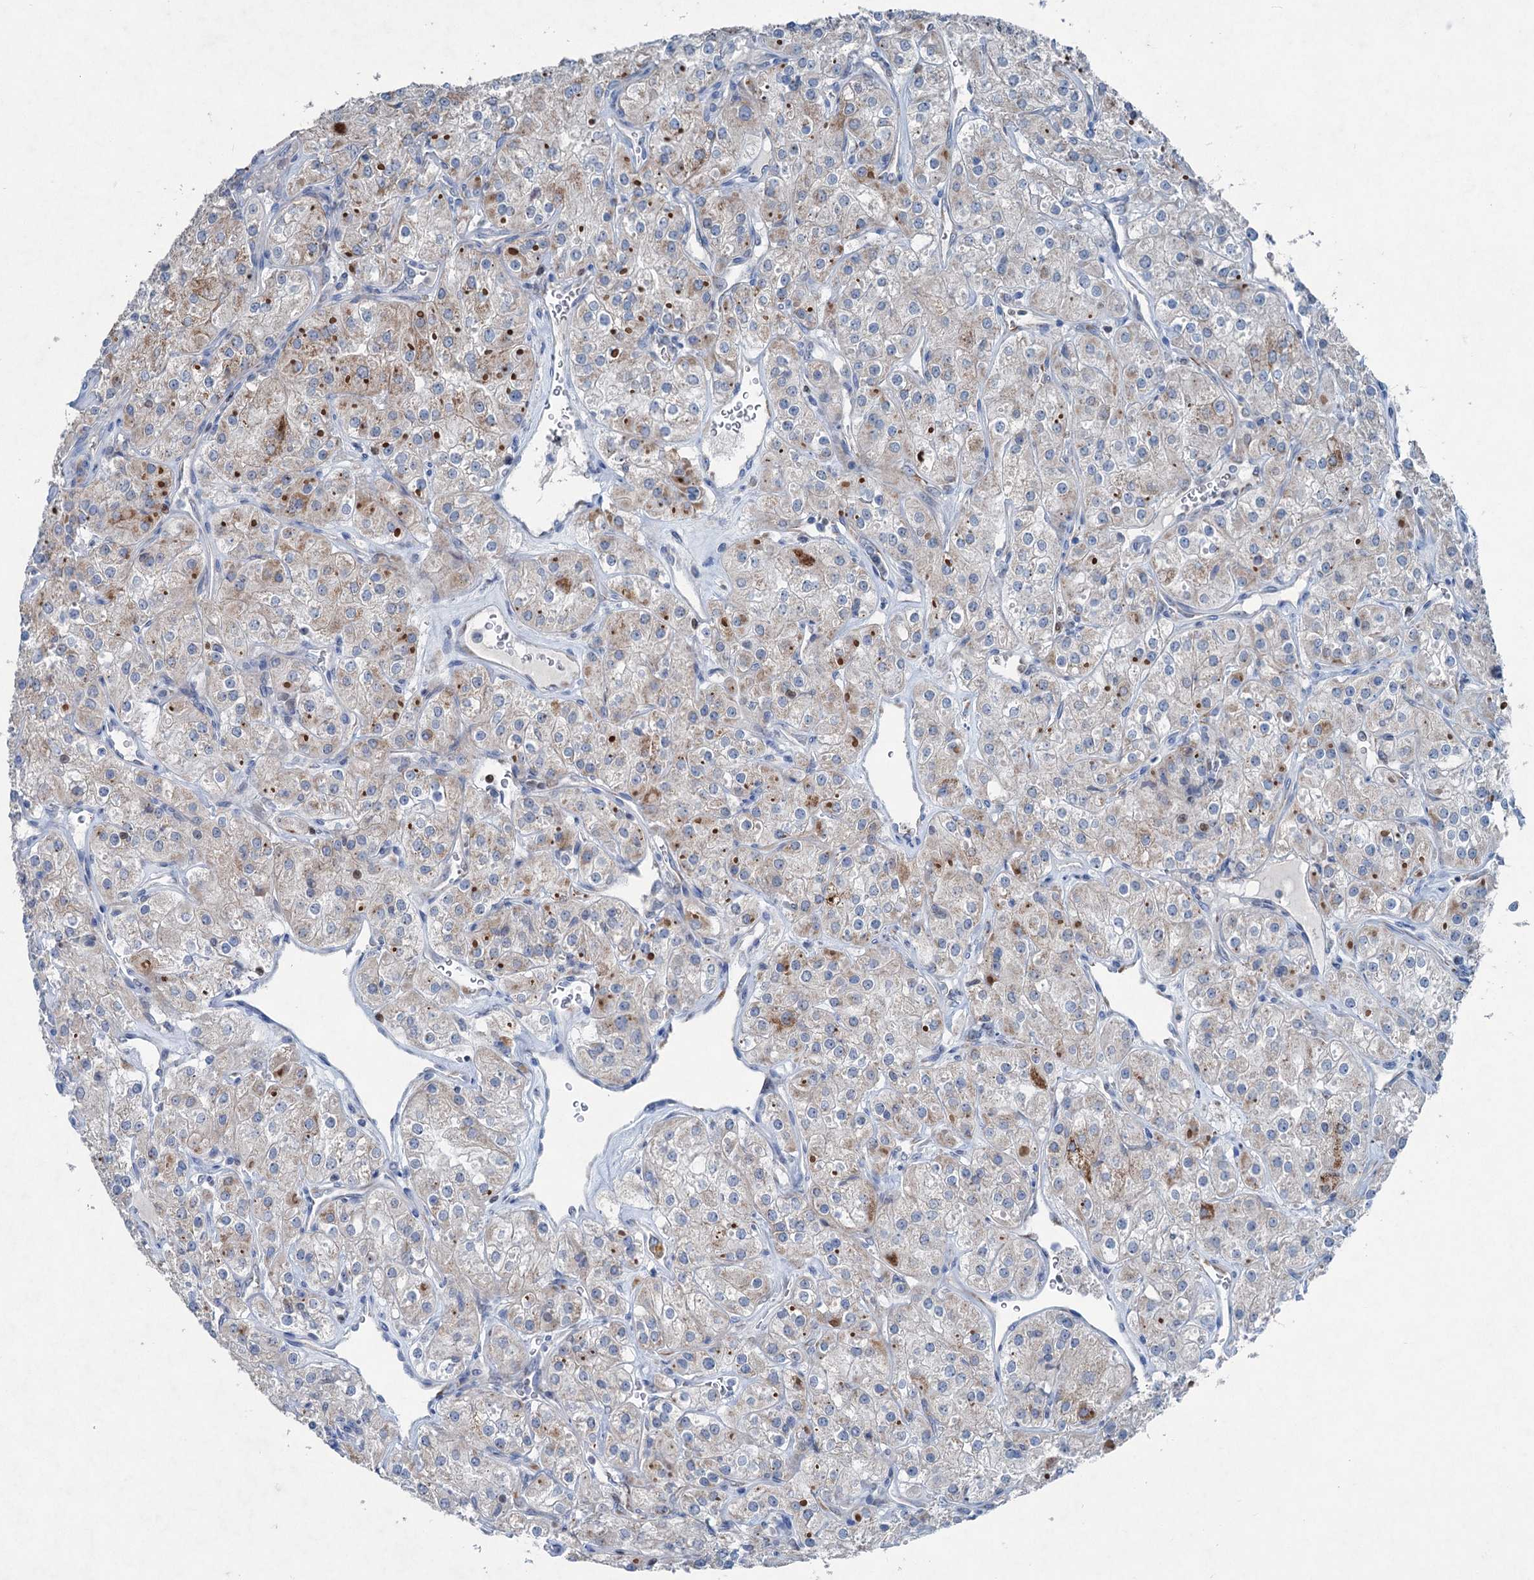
{"staining": {"intensity": "moderate", "quantity": "<25%", "location": "cytoplasmic/membranous"}, "tissue": "renal cancer", "cell_type": "Tumor cells", "image_type": "cancer", "snomed": [{"axis": "morphology", "description": "Adenocarcinoma, NOS"}, {"axis": "topography", "description": "Kidney"}], "caption": "Immunohistochemical staining of human adenocarcinoma (renal) shows moderate cytoplasmic/membranous protein staining in approximately <25% of tumor cells.", "gene": "ELP4", "patient": {"sex": "male", "age": 77}}